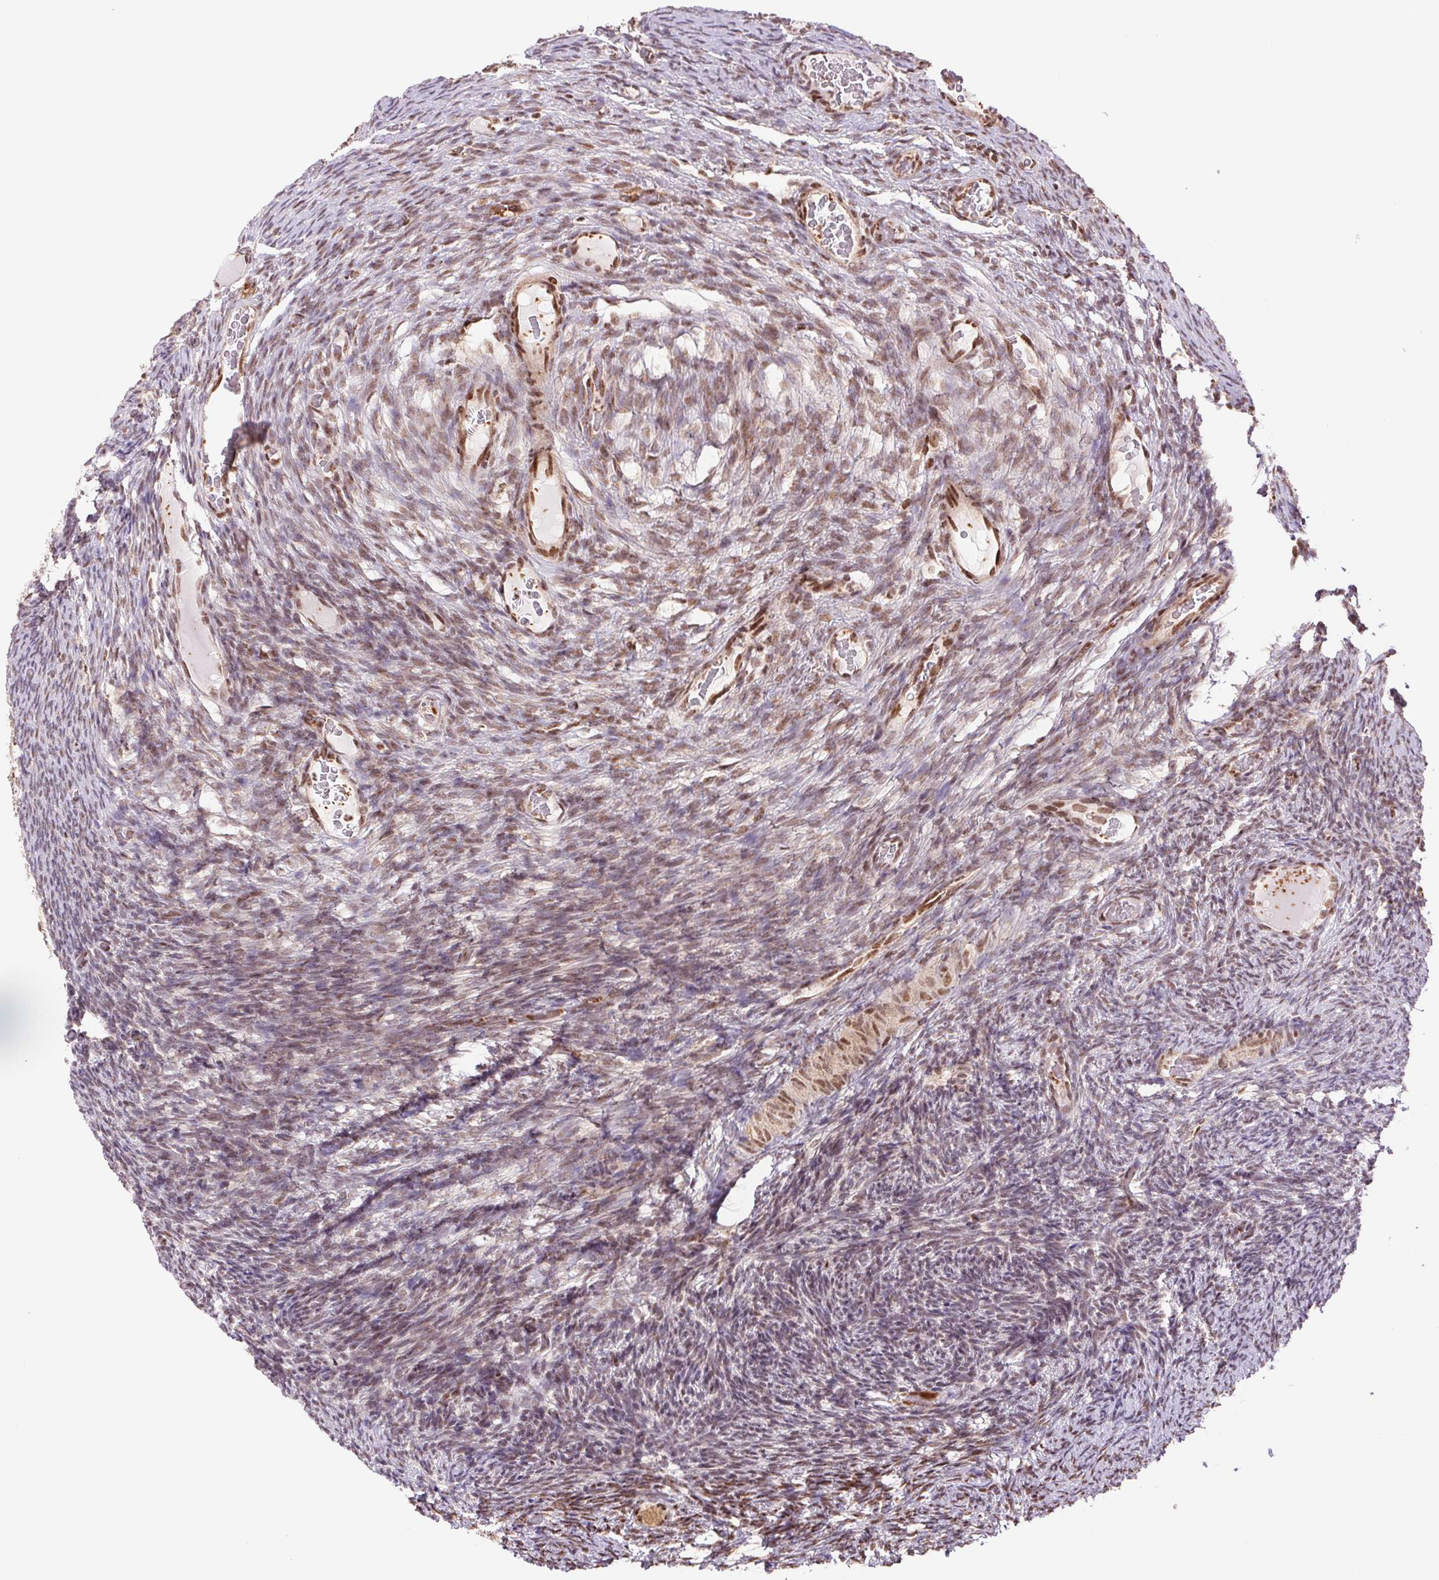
{"staining": {"intensity": "moderate", "quantity": ">75%", "location": "nuclear"}, "tissue": "ovary", "cell_type": "Ovarian stroma cells", "image_type": "normal", "snomed": [{"axis": "morphology", "description": "Normal tissue, NOS"}, {"axis": "topography", "description": "Ovary"}], "caption": "Protein staining of normal ovary reveals moderate nuclear positivity in about >75% of ovarian stroma cells.", "gene": "CWC25", "patient": {"sex": "female", "age": 34}}